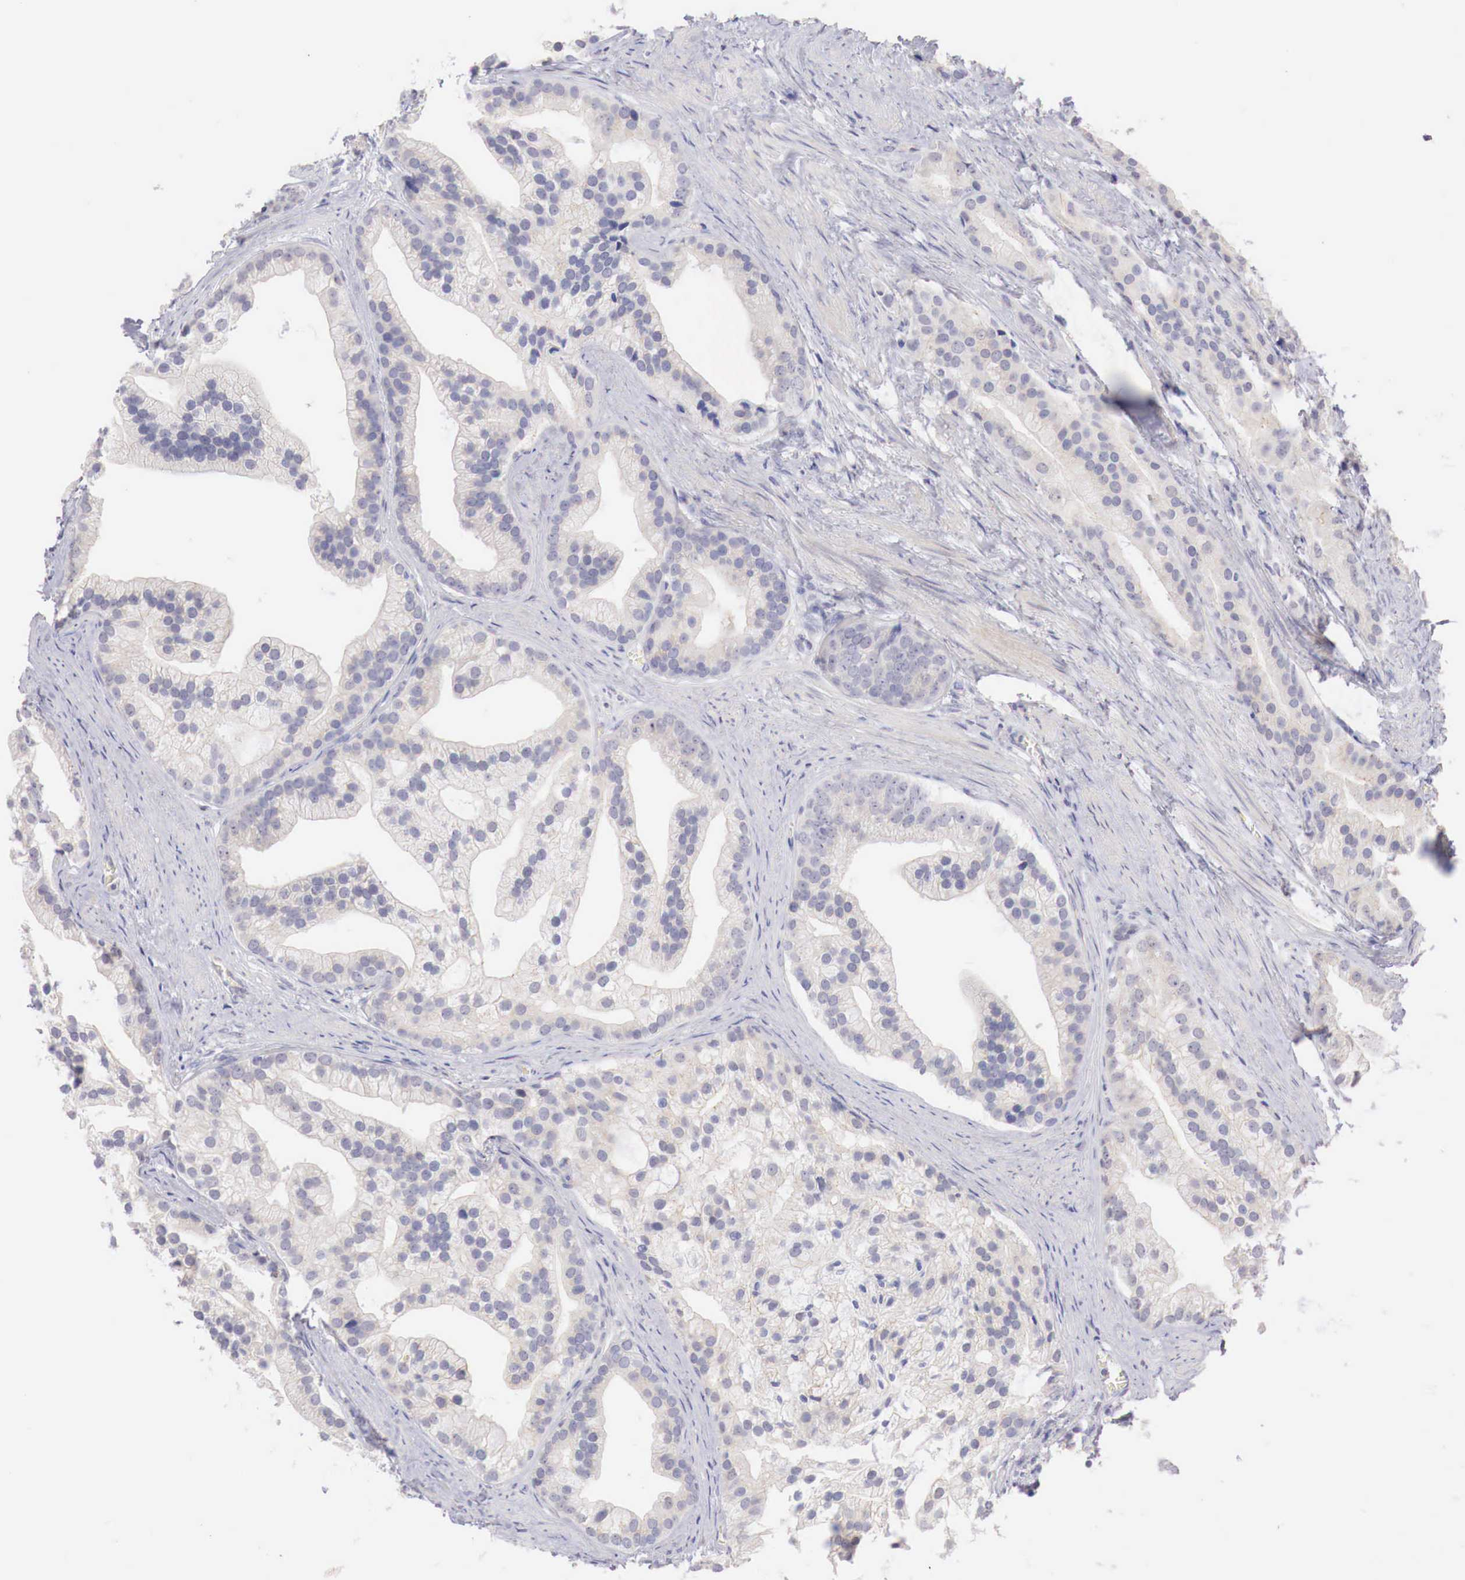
{"staining": {"intensity": "negative", "quantity": "none", "location": "none"}, "tissue": "prostate cancer", "cell_type": "Tumor cells", "image_type": "cancer", "snomed": [{"axis": "morphology", "description": "Adenocarcinoma, Medium grade"}, {"axis": "topography", "description": "Prostate"}], "caption": "Protein analysis of medium-grade adenocarcinoma (prostate) displays no significant staining in tumor cells. (DAB IHC with hematoxylin counter stain).", "gene": "TRIM13", "patient": {"sex": "male", "age": 65}}